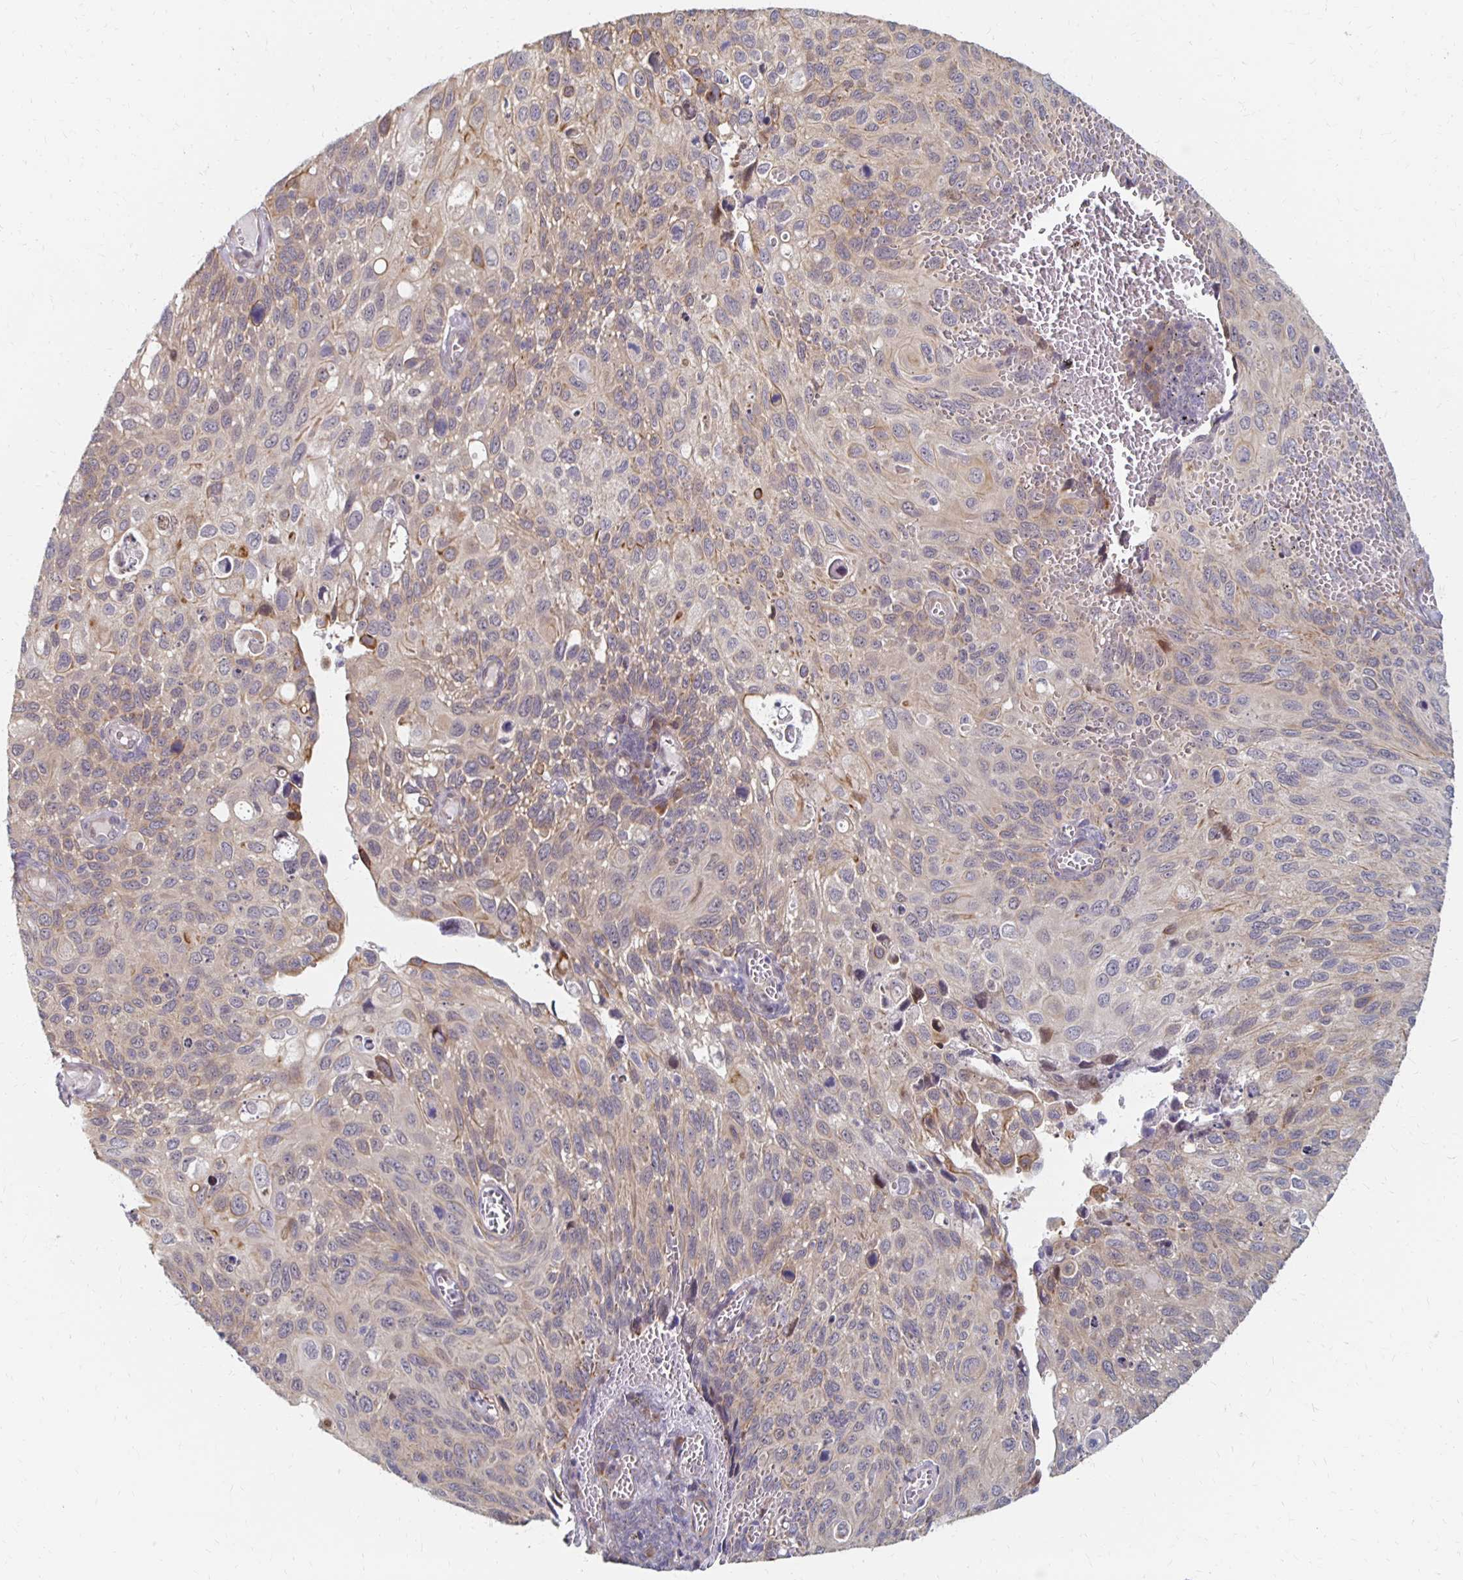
{"staining": {"intensity": "weak", "quantity": "<25%", "location": "cytoplasmic/membranous"}, "tissue": "cervical cancer", "cell_type": "Tumor cells", "image_type": "cancer", "snomed": [{"axis": "morphology", "description": "Squamous cell carcinoma, NOS"}, {"axis": "topography", "description": "Cervix"}], "caption": "An immunohistochemistry image of cervical cancer is shown. There is no staining in tumor cells of cervical cancer.", "gene": "PRKCB", "patient": {"sex": "female", "age": 70}}